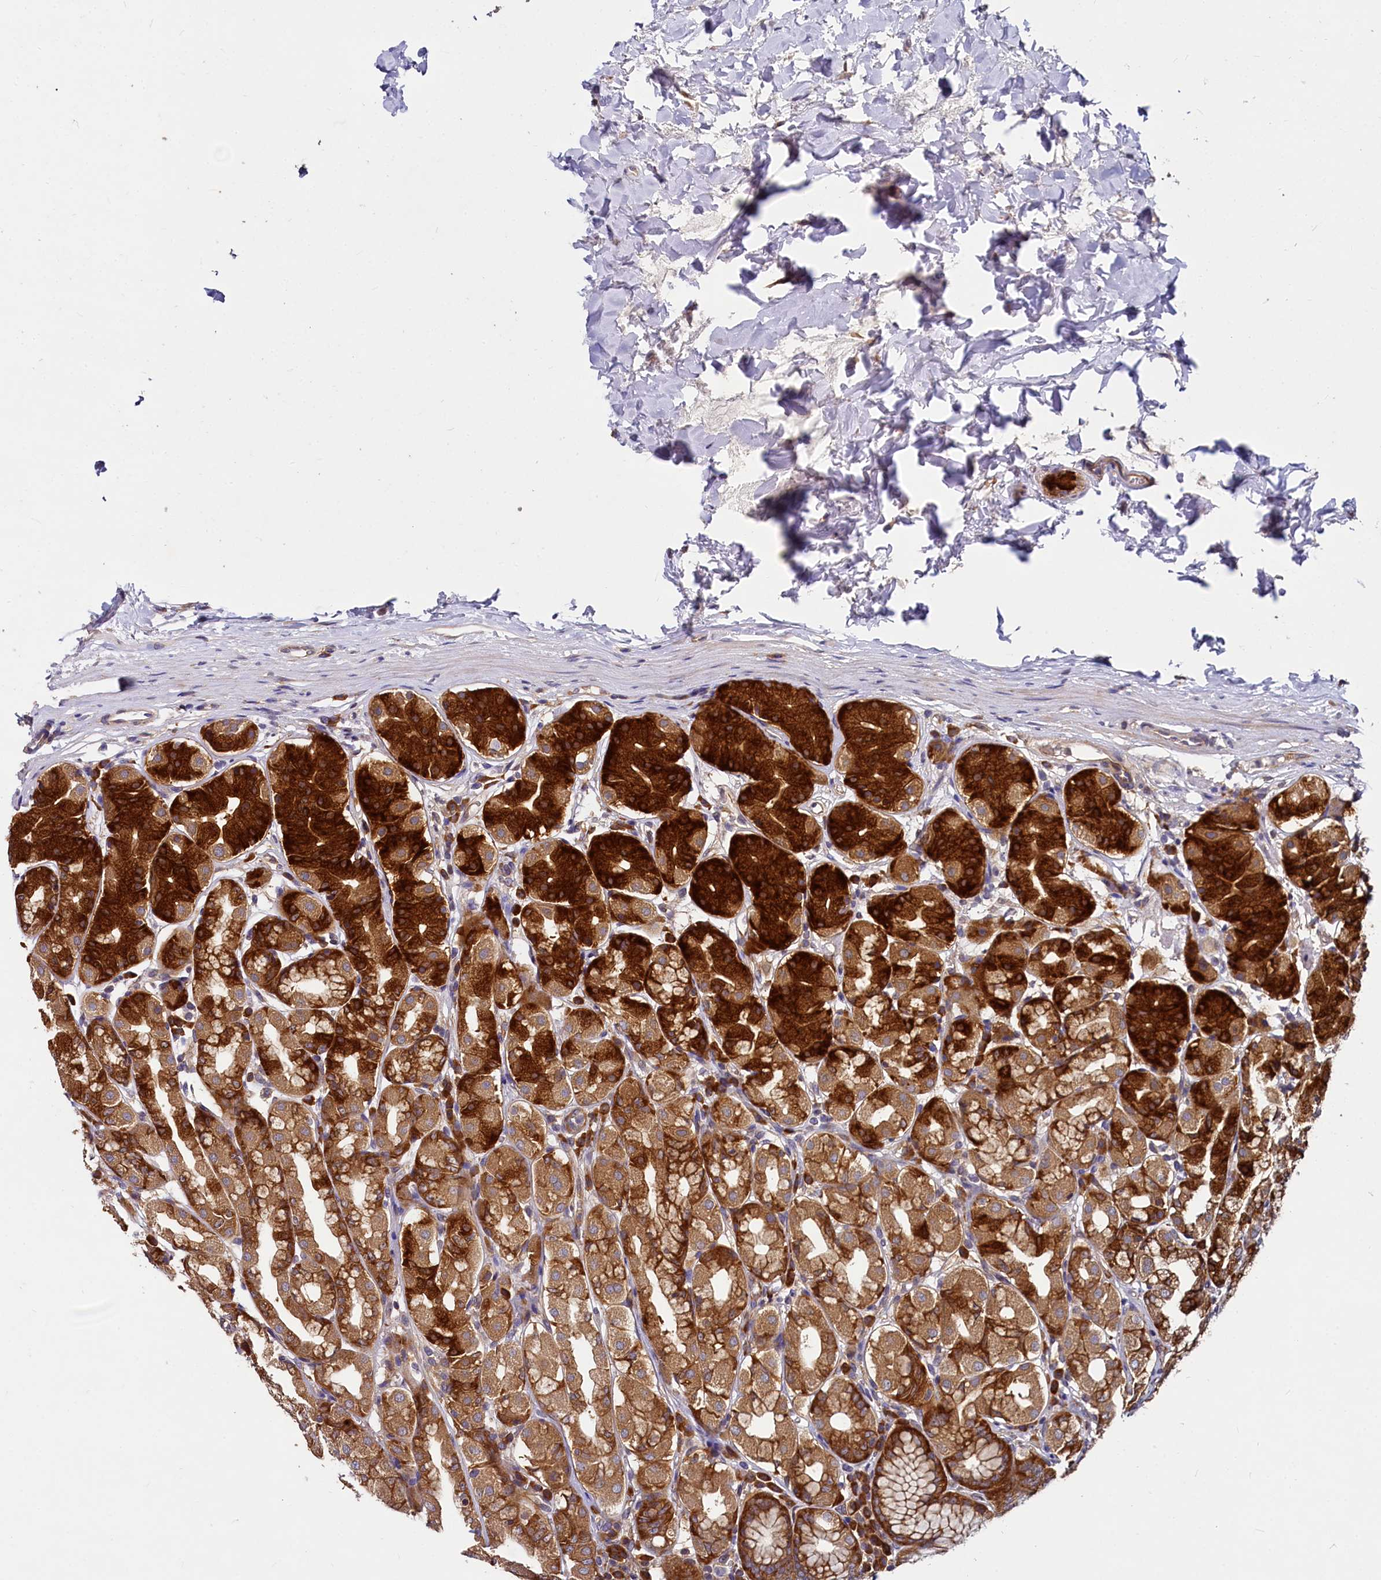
{"staining": {"intensity": "strong", "quantity": ">75%", "location": "cytoplasmic/membranous"}, "tissue": "stomach", "cell_type": "Glandular cells", "image_type": "normal", "snomed": [{"axis": "morphology", "description": "Normal tissue, NOS"}, {"axis": "topography", "description": "Stomach"}, {"axis": "topography", "description": "Stomach, lower"}], "caption": "Normal stomach was stained to show a protein in brown. There is high levels of strong cytoplasmic/membranous expression in about >75% of glandular cells. The protein of interest is shown in brown color, while the nuclei are stained blue.", "gene": "EIF2B2", "patient": {"sex": "female", "age": 56}}